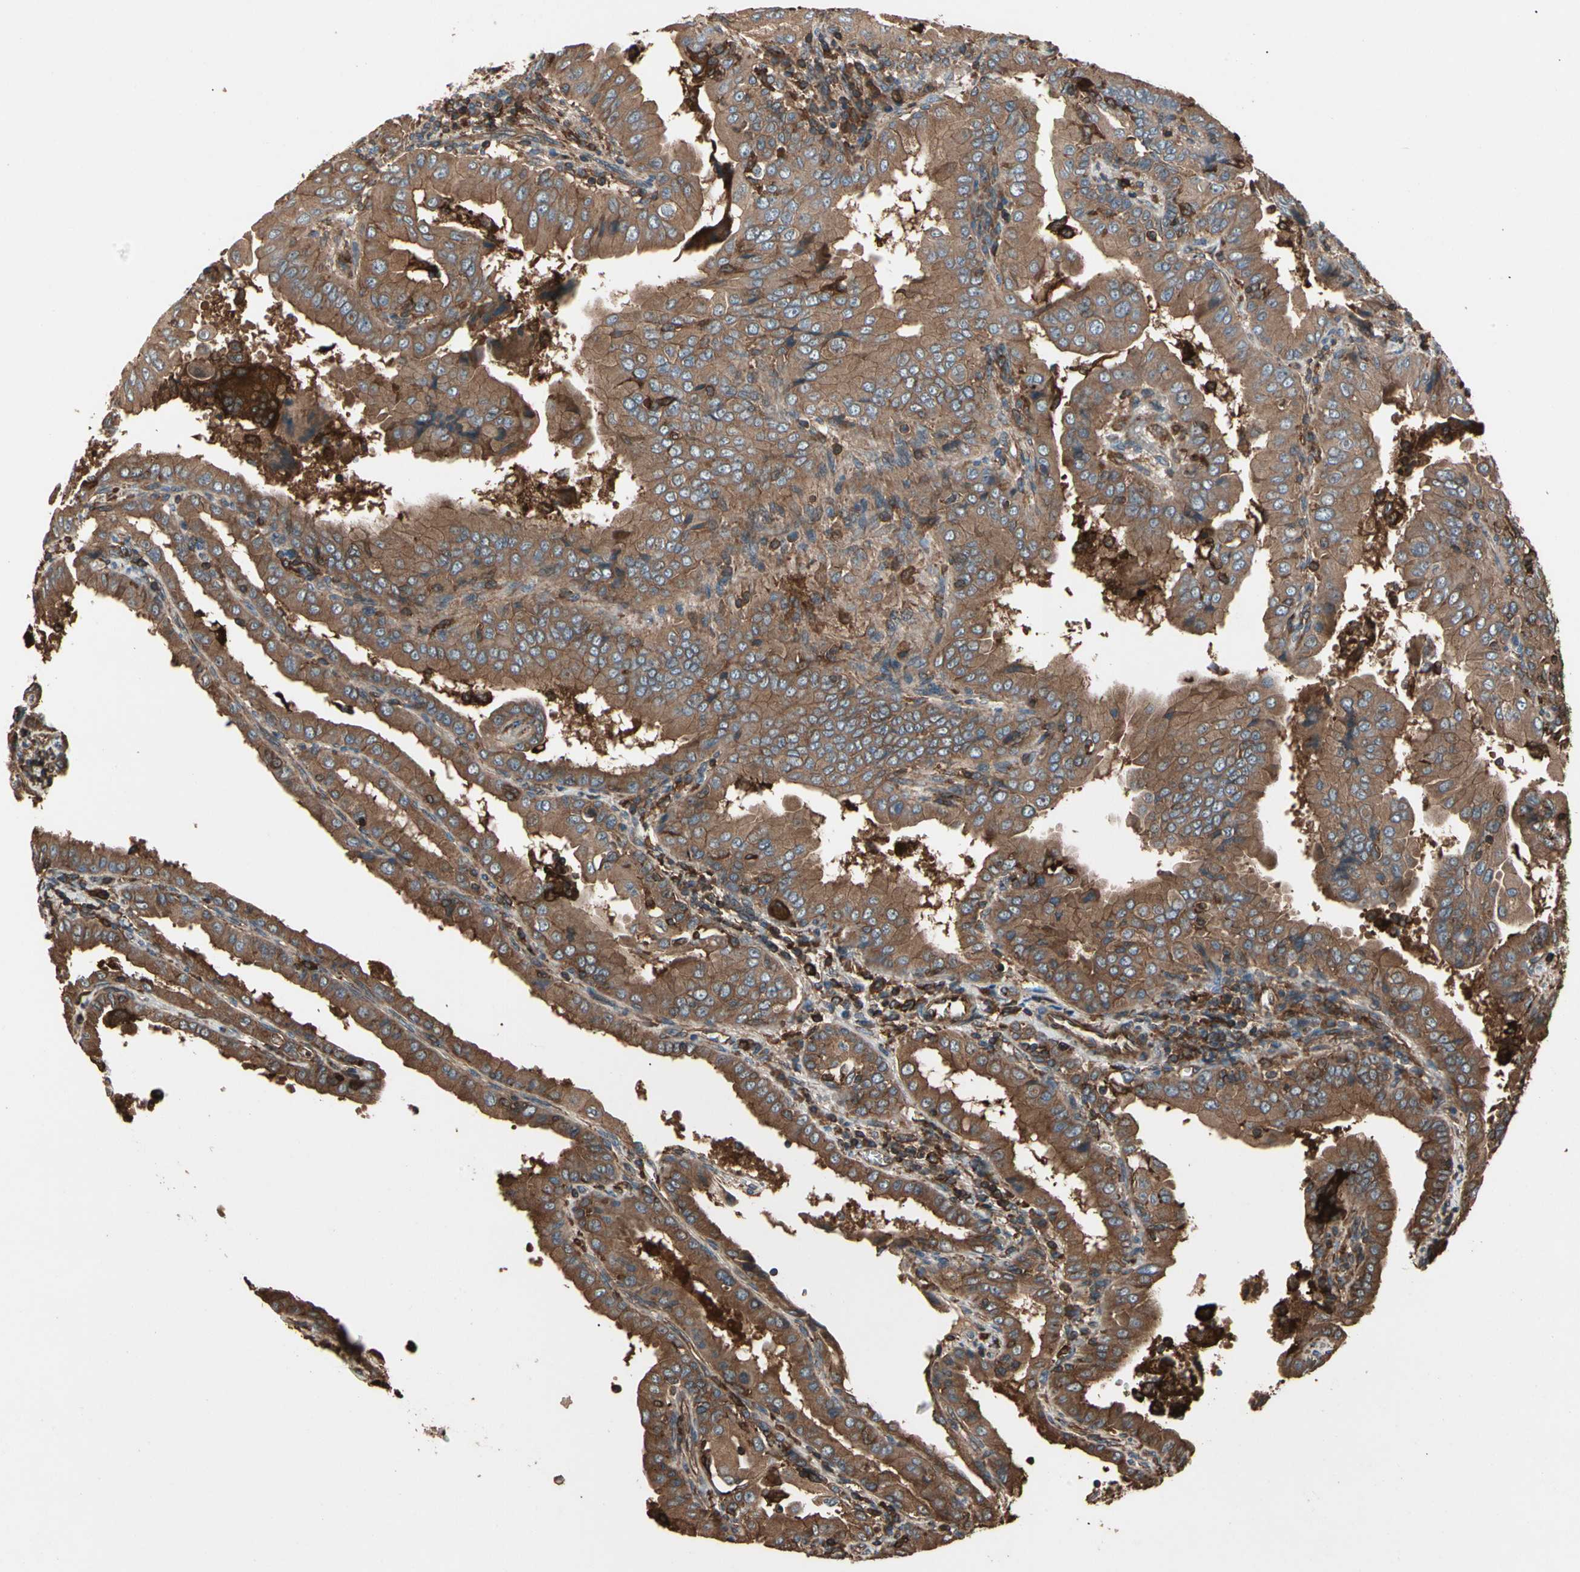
{"staining": {"intensity": "moderate", "quantity": ">75%", "location": "cytoplasmic/membranous"}, "tissue": "thyroid cancer", "cell_type": "Tumor cells", "image_type": "cancer", "snomed": [{"axis": "morphology", "description": "Papillary adenocarcinoma, NOS"}, {"axis": "topography", "description": "Thyroid gland"}], "caption": "About >75% of tumor cells in thyroid papillary adenocarcinoma exhibit moderate cytoplasmic/membranous protein expression as visualized by brown immunohistochemical staining.", "gene": "AGBL2", "patient": {"sex": "male", "age": 33}}